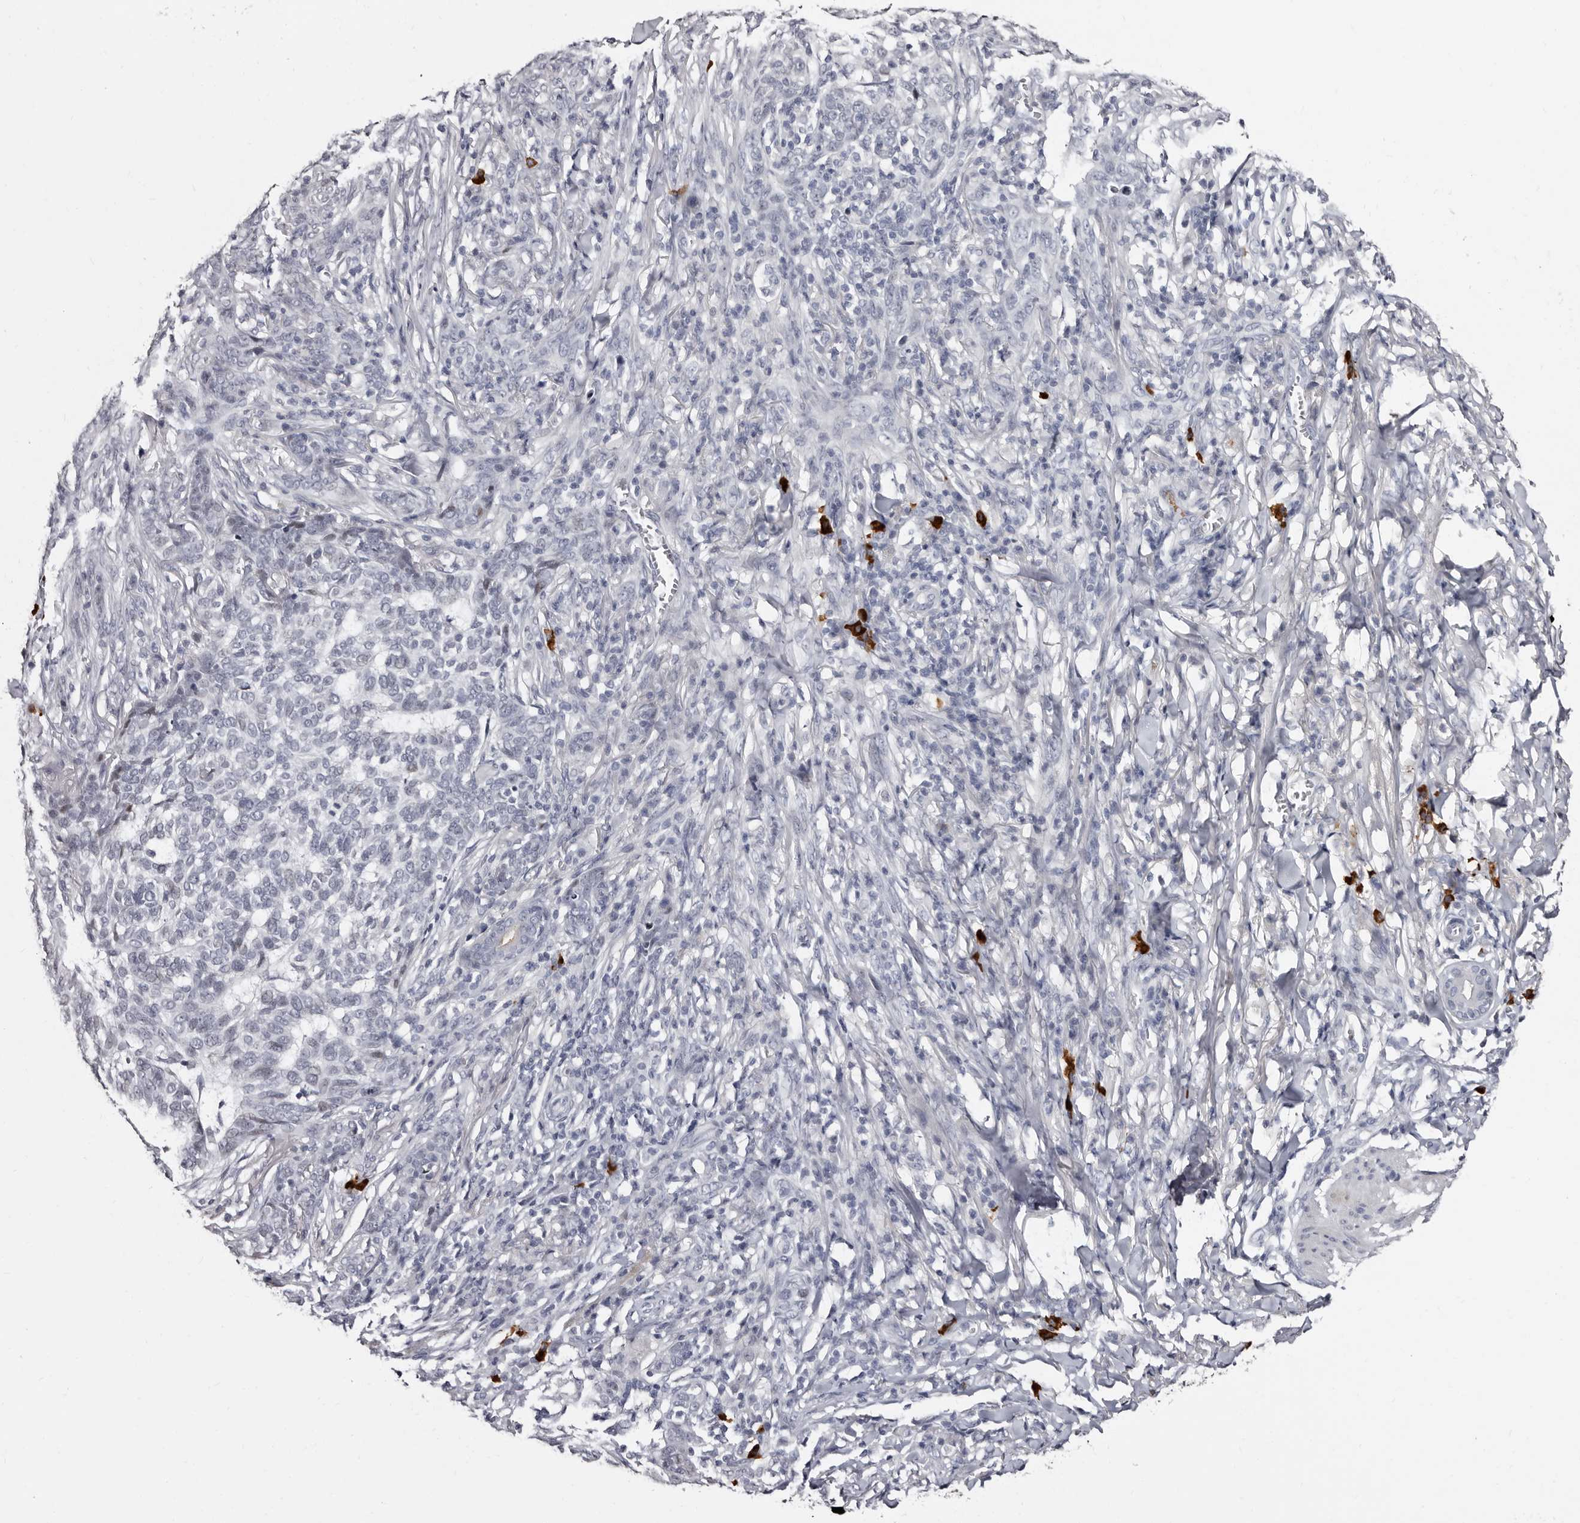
{"staining": {"intensity": "negative", "quantity": "none", "location": "none"}, "tissue": "skin cancer", "cell_type": "Tumor cells", "image_type": "cancer", "snomed": [{"axis": "morphology", "description": "Basal cell carcinoma"}, {"axis": "topography", "description": "Skin"}], "caption": "Immunohistochemistry (IHC) of human skin cancer reveals no positivity in tumor cells. The staining is performed using DAB brown chromogen with nuclei counter-stained in using hematoxylin.", "gene": "TBC1D22B", "patient": {"sex": "male", "age": 85}}